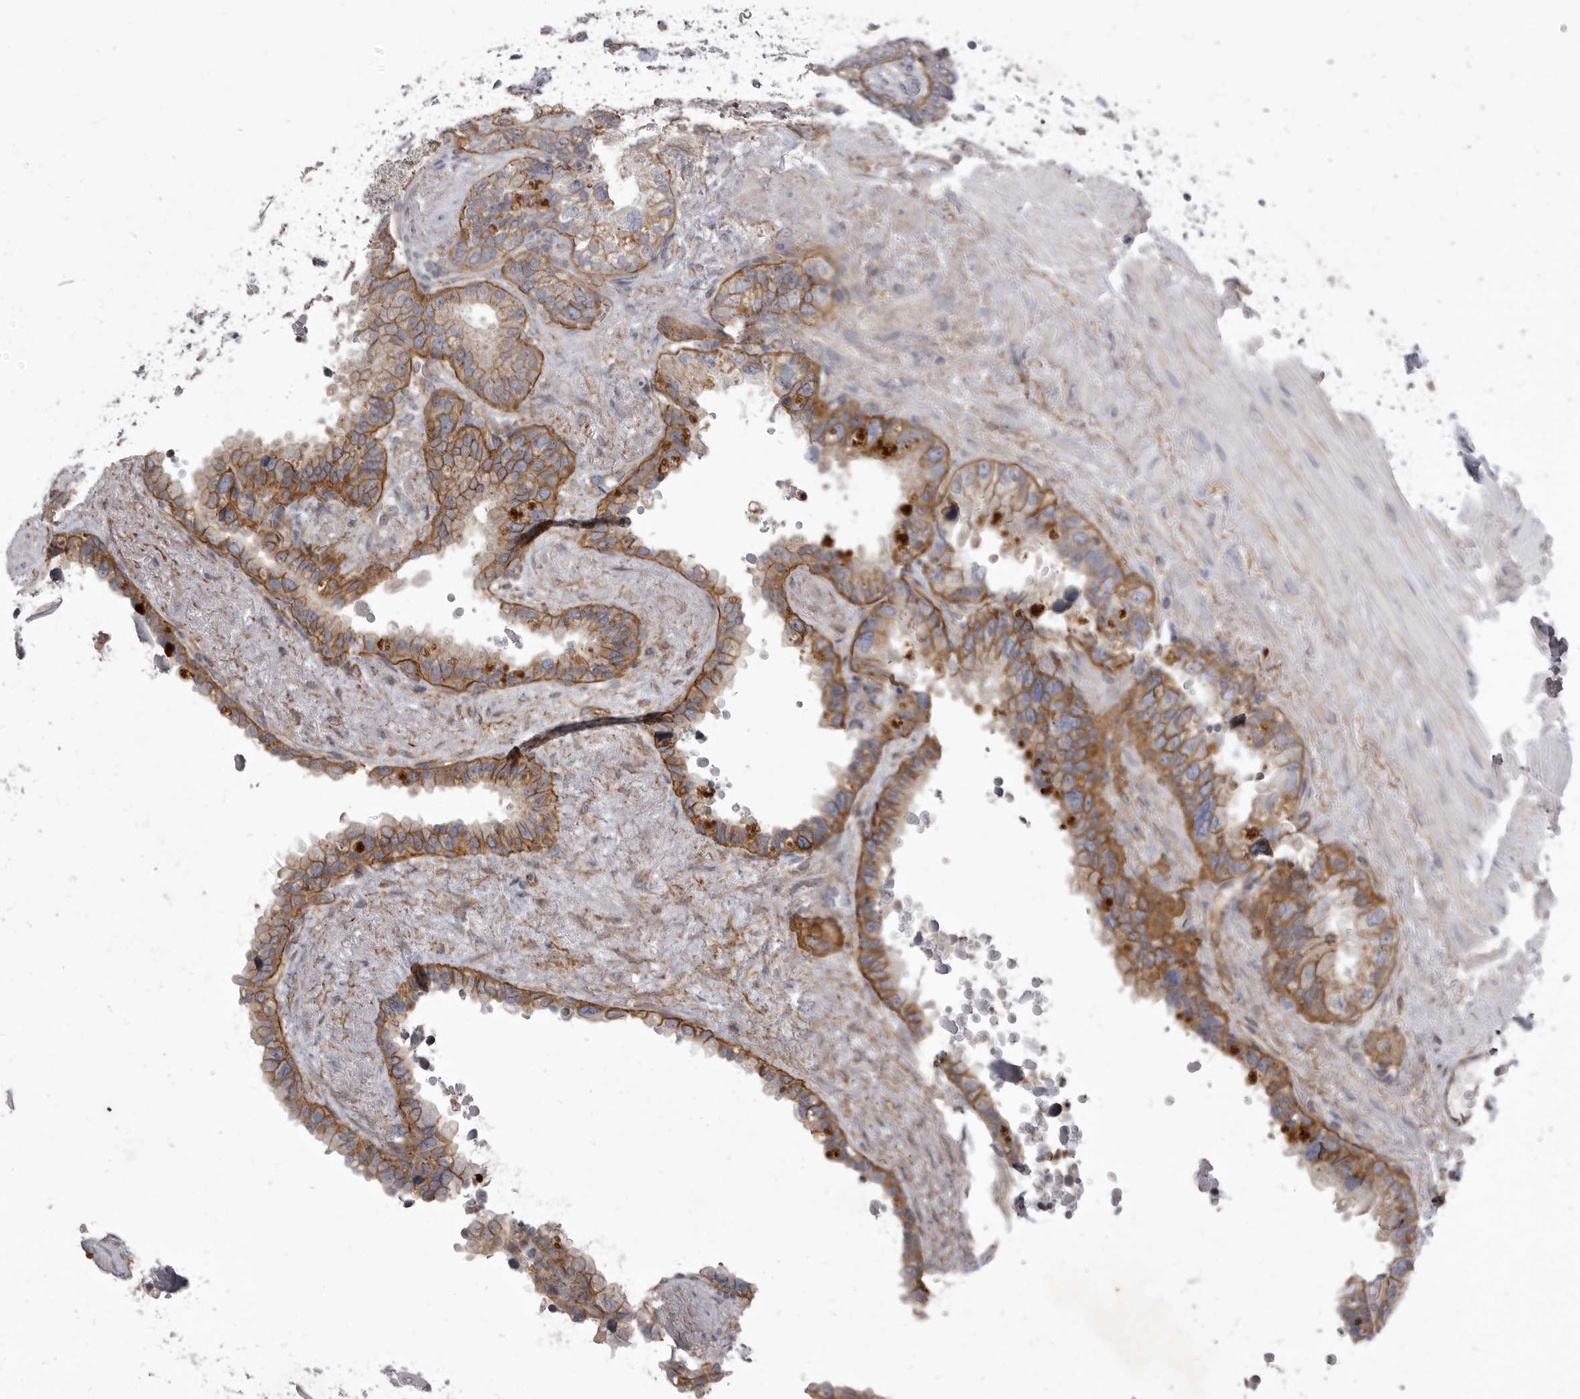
{"staining": {"intensity": "moderate", "quantity": ">75%", "location": "cytoplasmic/membranous"}, "tissue": "seminal vesicle", "cell_type": "Glandular cells", "image_type": "normal", "snomed": [{"axis": "morphology", "description": "Normal tissue, NOS"}, {"axis": "topography", "description": "Seminal veicle"}], "caption": "The immunohistochemical stain shows moderate cytoplasmic/membranous positivity in glandular cells of benign seminal vesicle.", "gene": "P2RX6", "patient": {"sex": "male", "age": 80}}